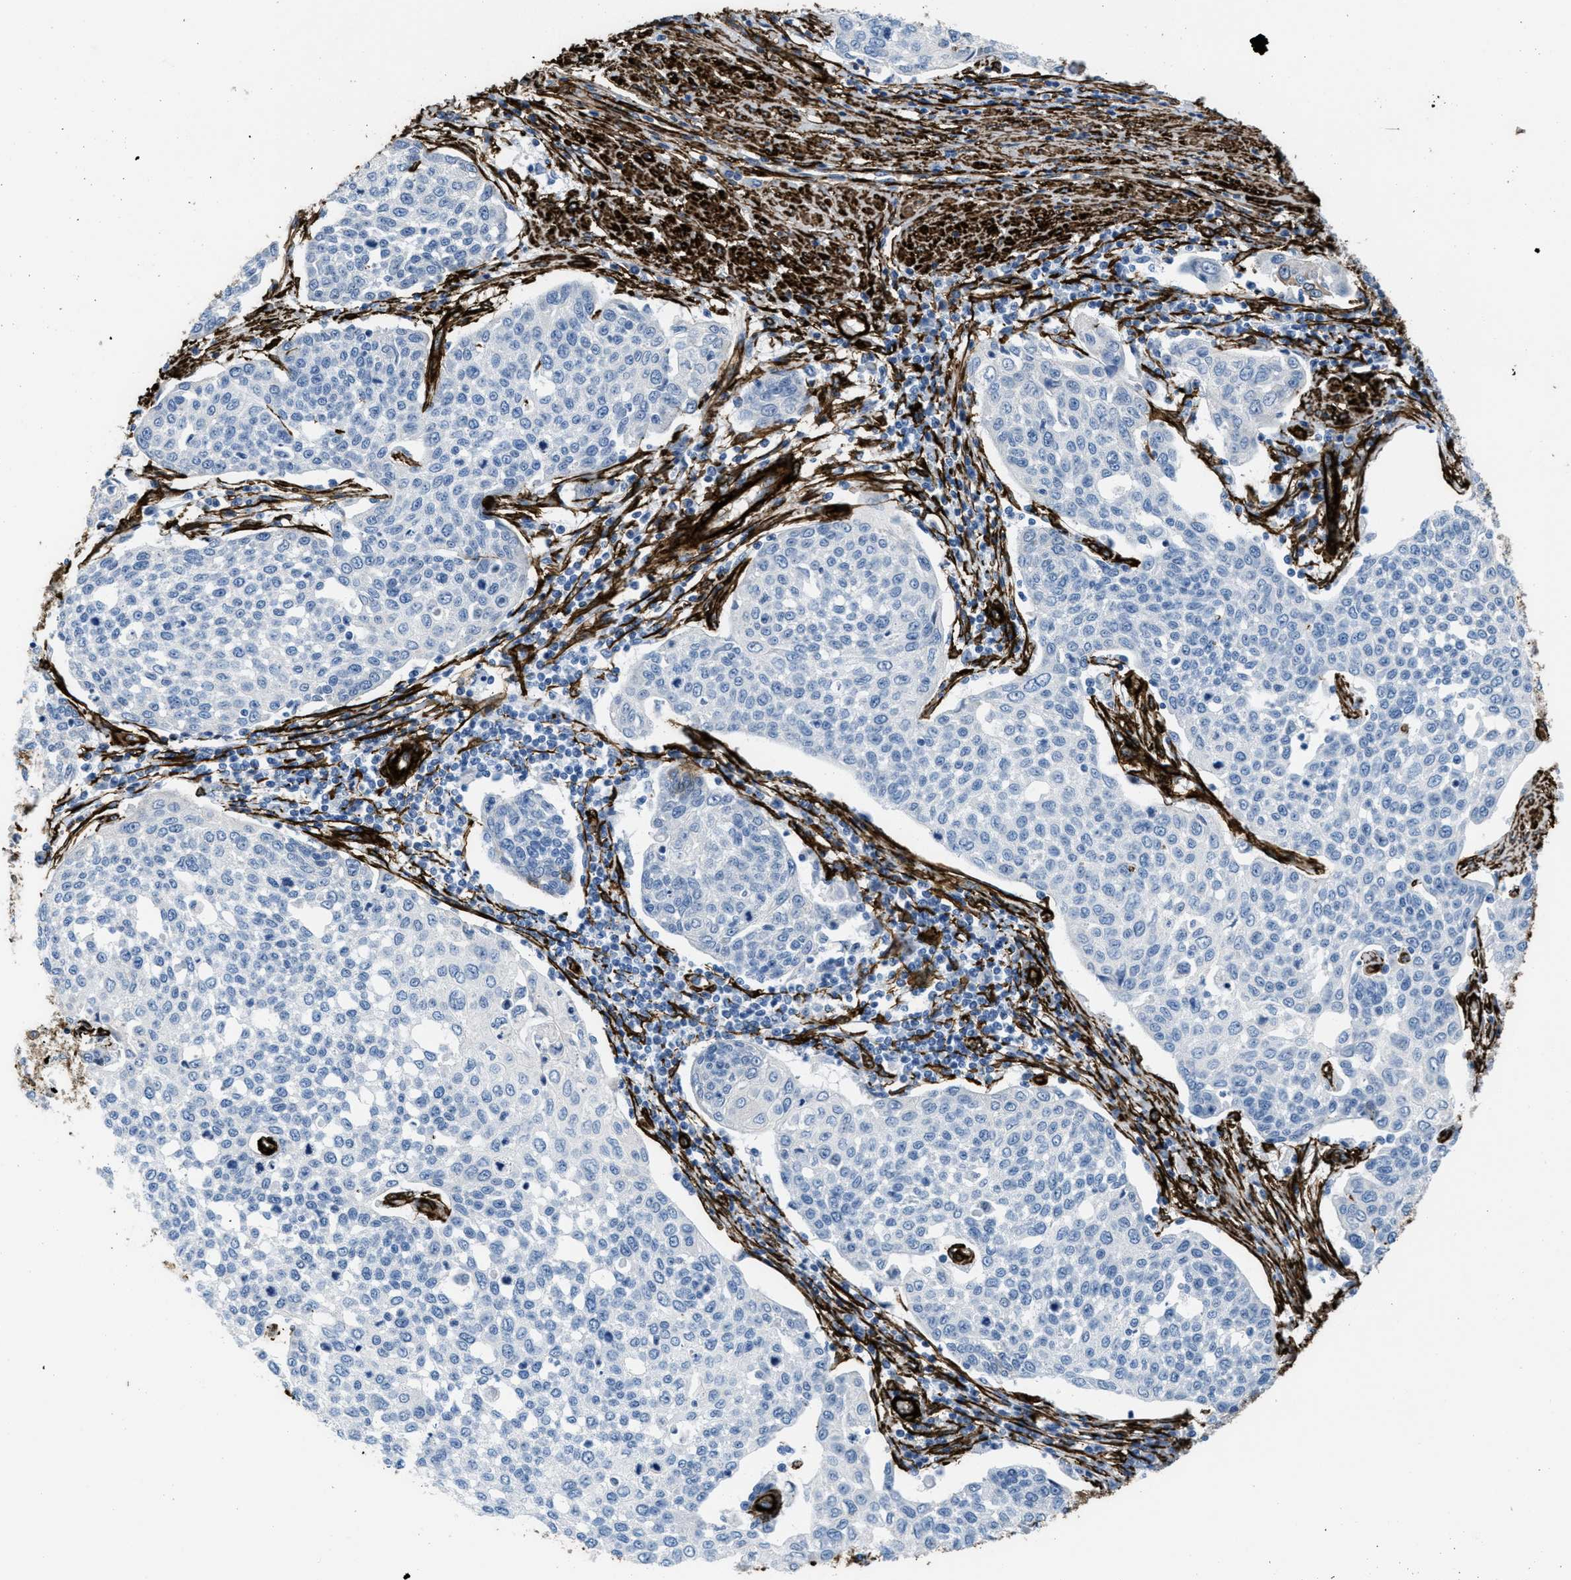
{"staining": {"intensity": "negative", "quantity": "none", "location": "none"}, "tissue": "cervical cancer", "cell_type": "Tumor cells", "image_type": "cancer", "snomed": [{"axis": "morphology", "description": "Squamous cell carcinoma, NOS"}, {"axis": "topography", "description": "Cervix"}], "caption": "Immunohistochemistry (IHC) photomicrograph of human cervical cancer stained for a protein (brown), which demonstrates no staining in tumor cells.", "gene": "CALD1", "patient": {"sex": "female", "age": 34}}